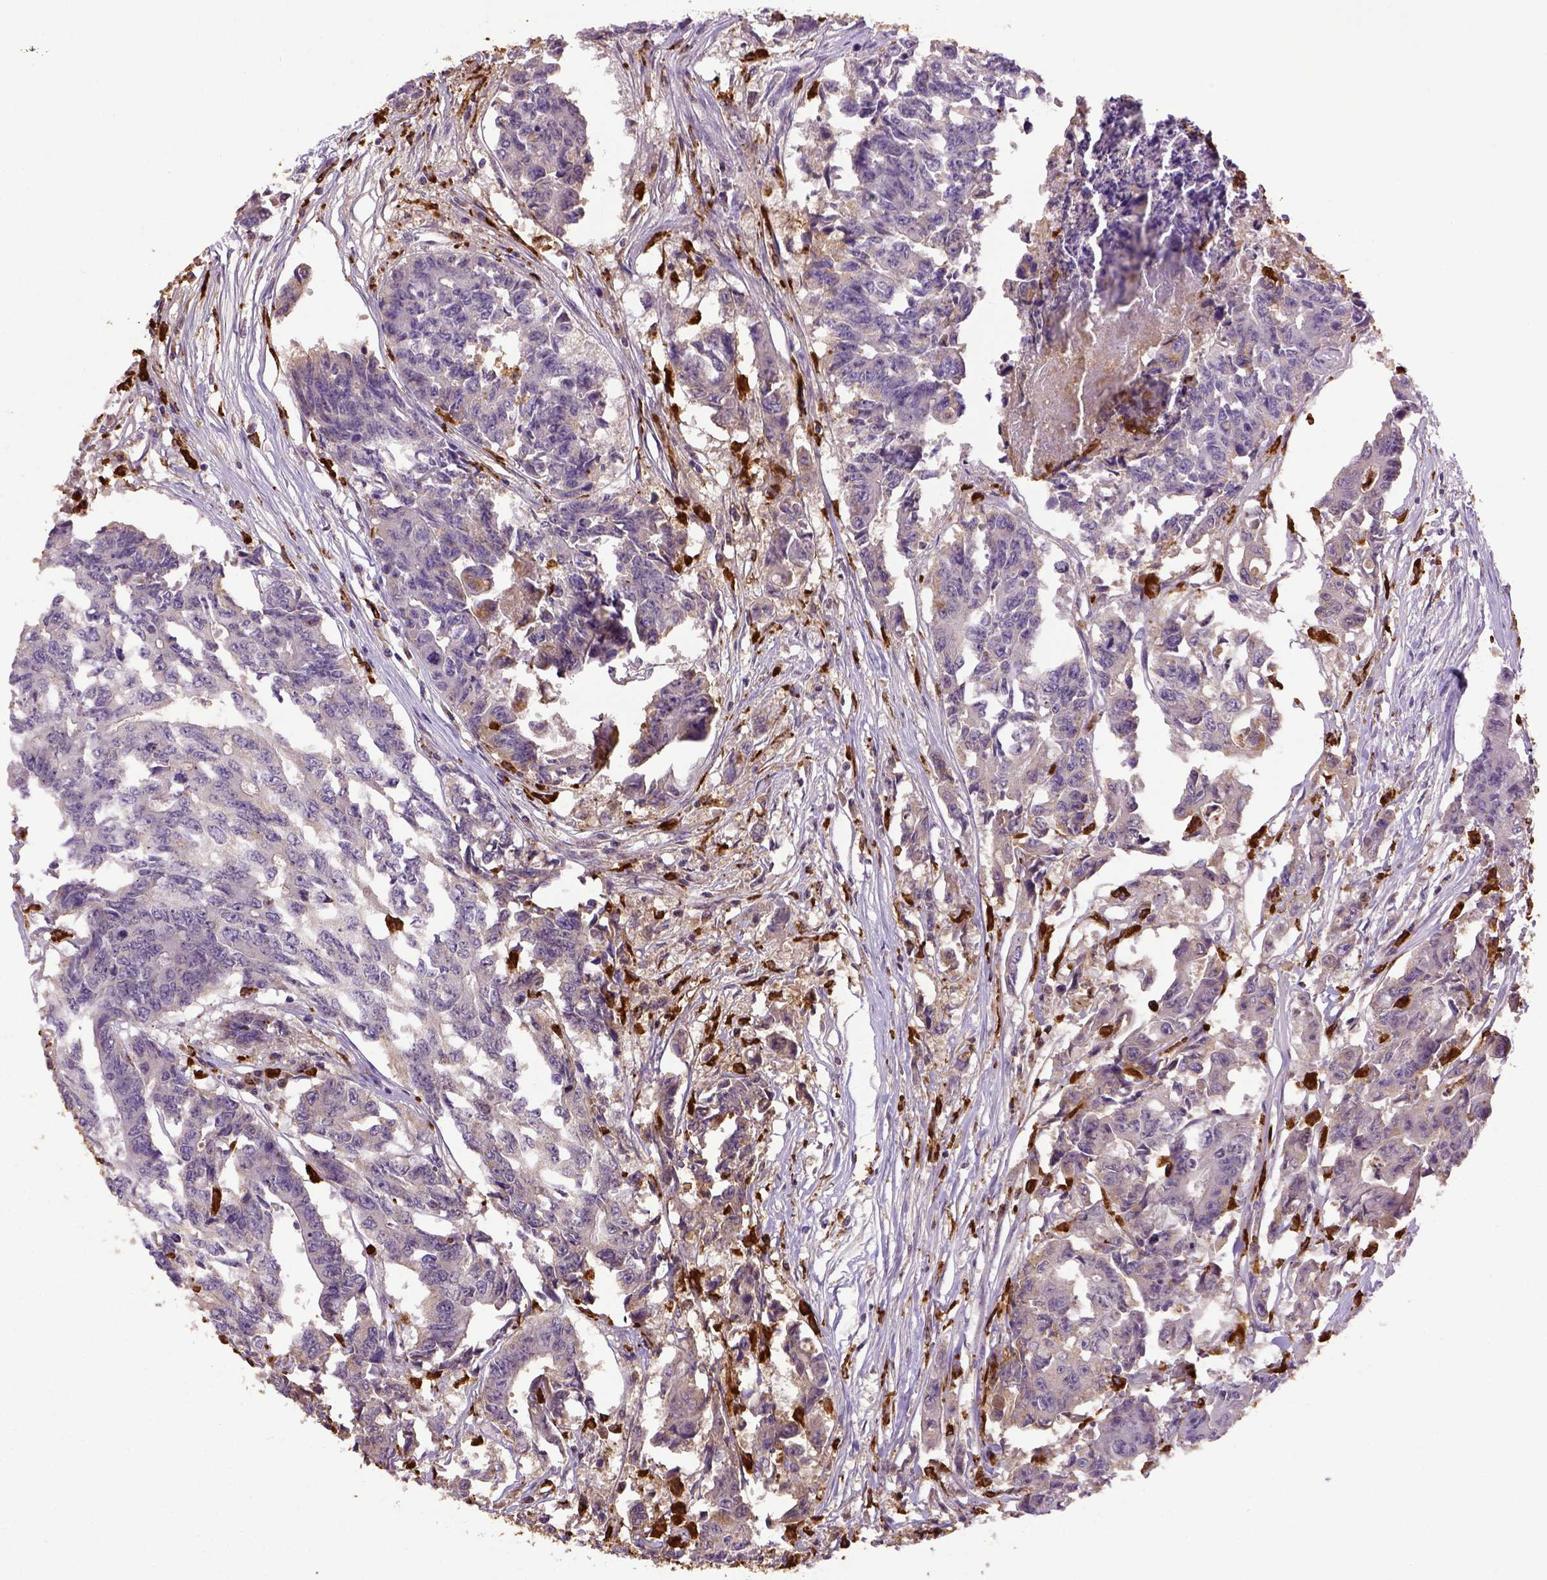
{"staining": {"intensity": "negative", "quantity": "none", "location": "none"}, "tissue": "colorectal cancer", "cell_type": "Tumor cells", "image_type": "cancer", "snomed": [{"axis": "morphology", "description": "Adenocarcinoma, NOS"}, {"axis": "topography", "description": "Rectum"}], "caption": "This photomicrograph is of colorectal cancer stained with immunohistochemistry (IHC) to label a protein in brown with the nuclei are counter-stained blue. There is no staining in tumor cells.", "gene": "CD68", "patient": {"sex": "male", "age": 54}}